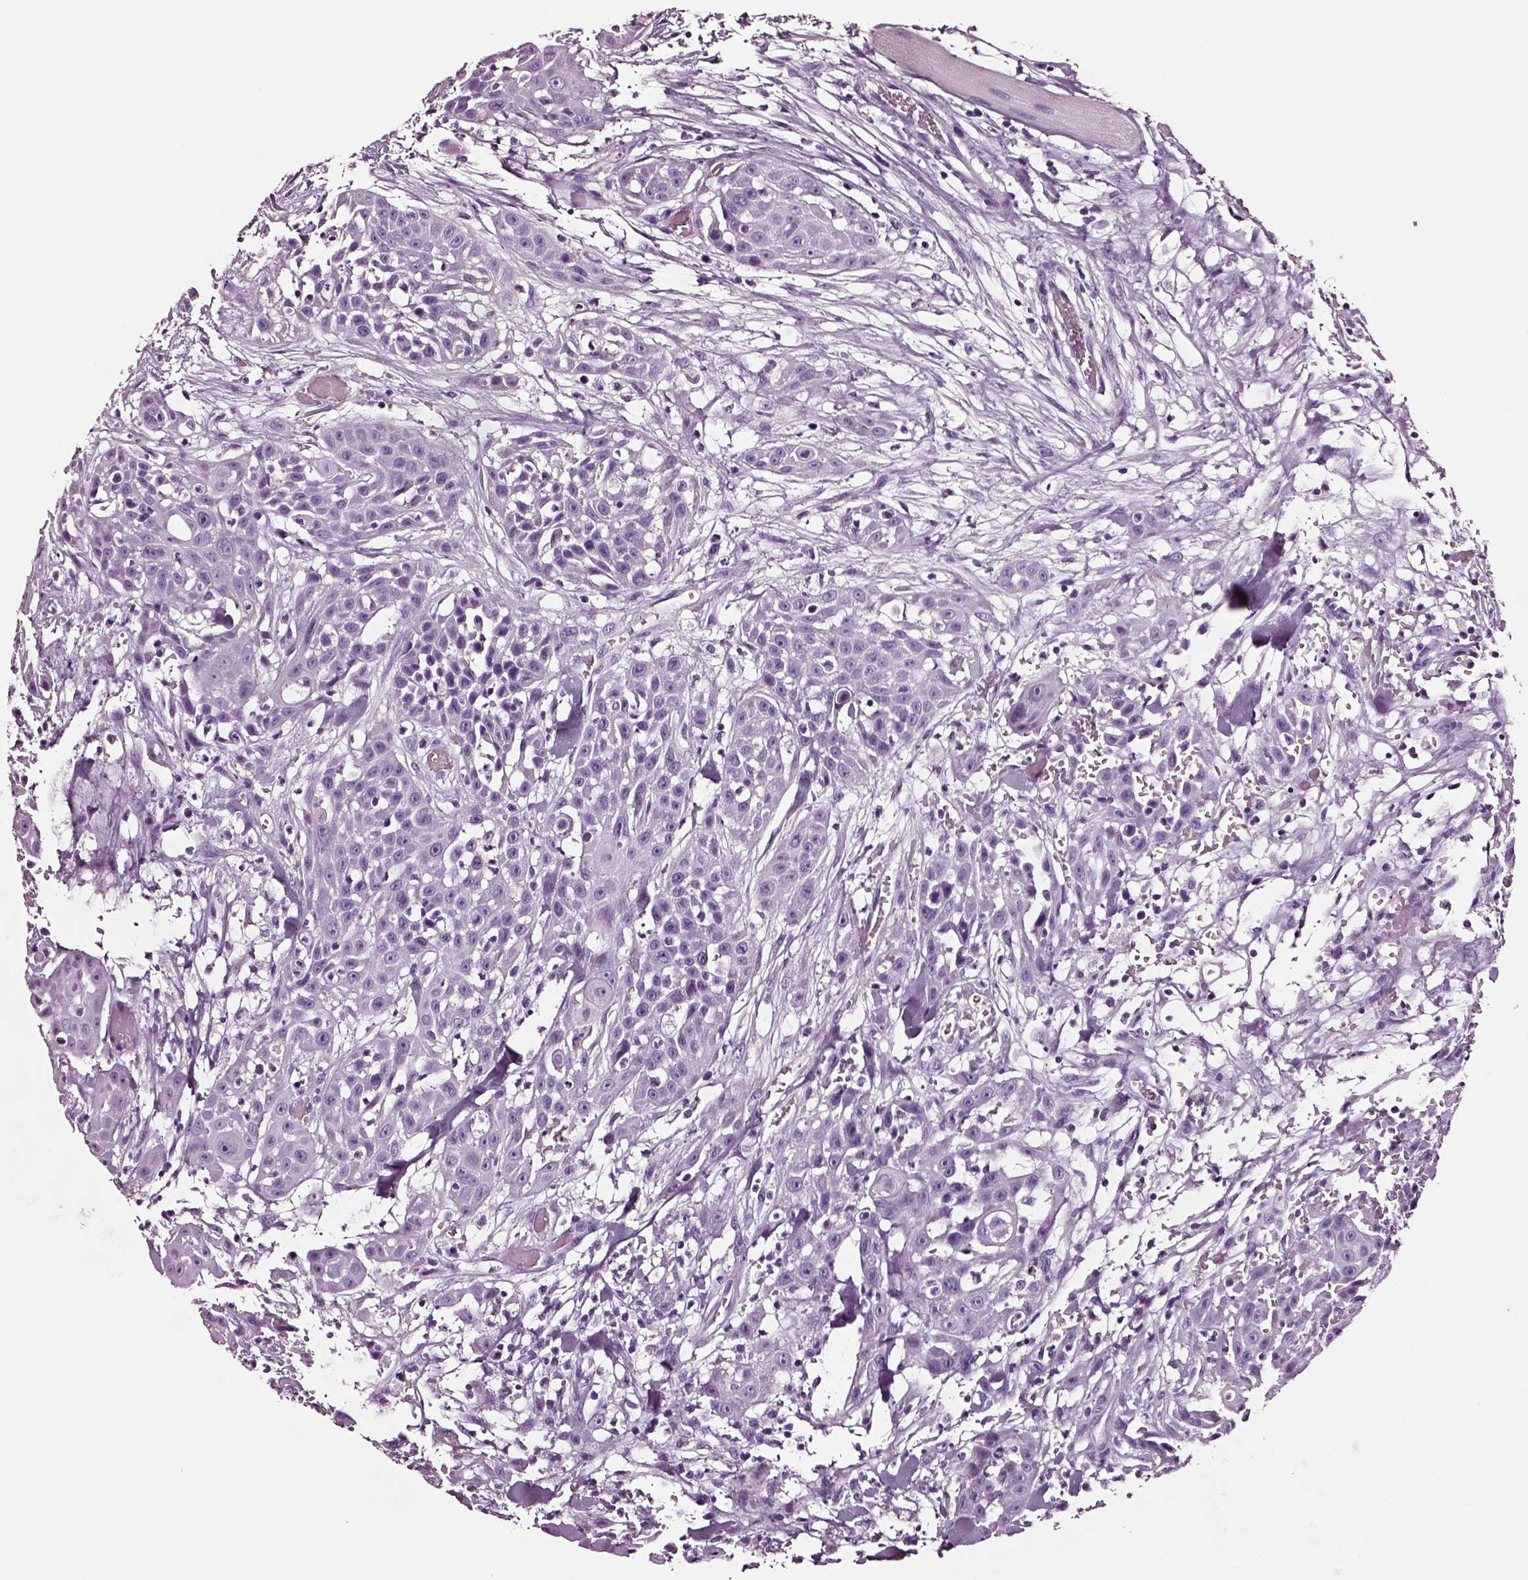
{"staining": {"intensity": "negative", "quantity": "none", "location": "none"}, "tissue": "head and neck cancer", "cell_type": "Tumor cells", "image_type": "cancer", "snomed": [{"axis": "morphology", "description": "Squamous cell carcinoma, NOS"}, {"axis": "topography", "description": "Oral tissue"}, {"axis": "topography", "description": "Head-Neck"}], "caption": "Micrograph shows no significant protein expression in tumor cells of squamous cell carcinoma (head and neck). (Brightfield microscopy of DAB (3,3'-diaminobenzidine) immunohistochemistry (IHC) at high magnification).", "gene": "DPEP1", "patient": {"sex": "male", "age": 81}}